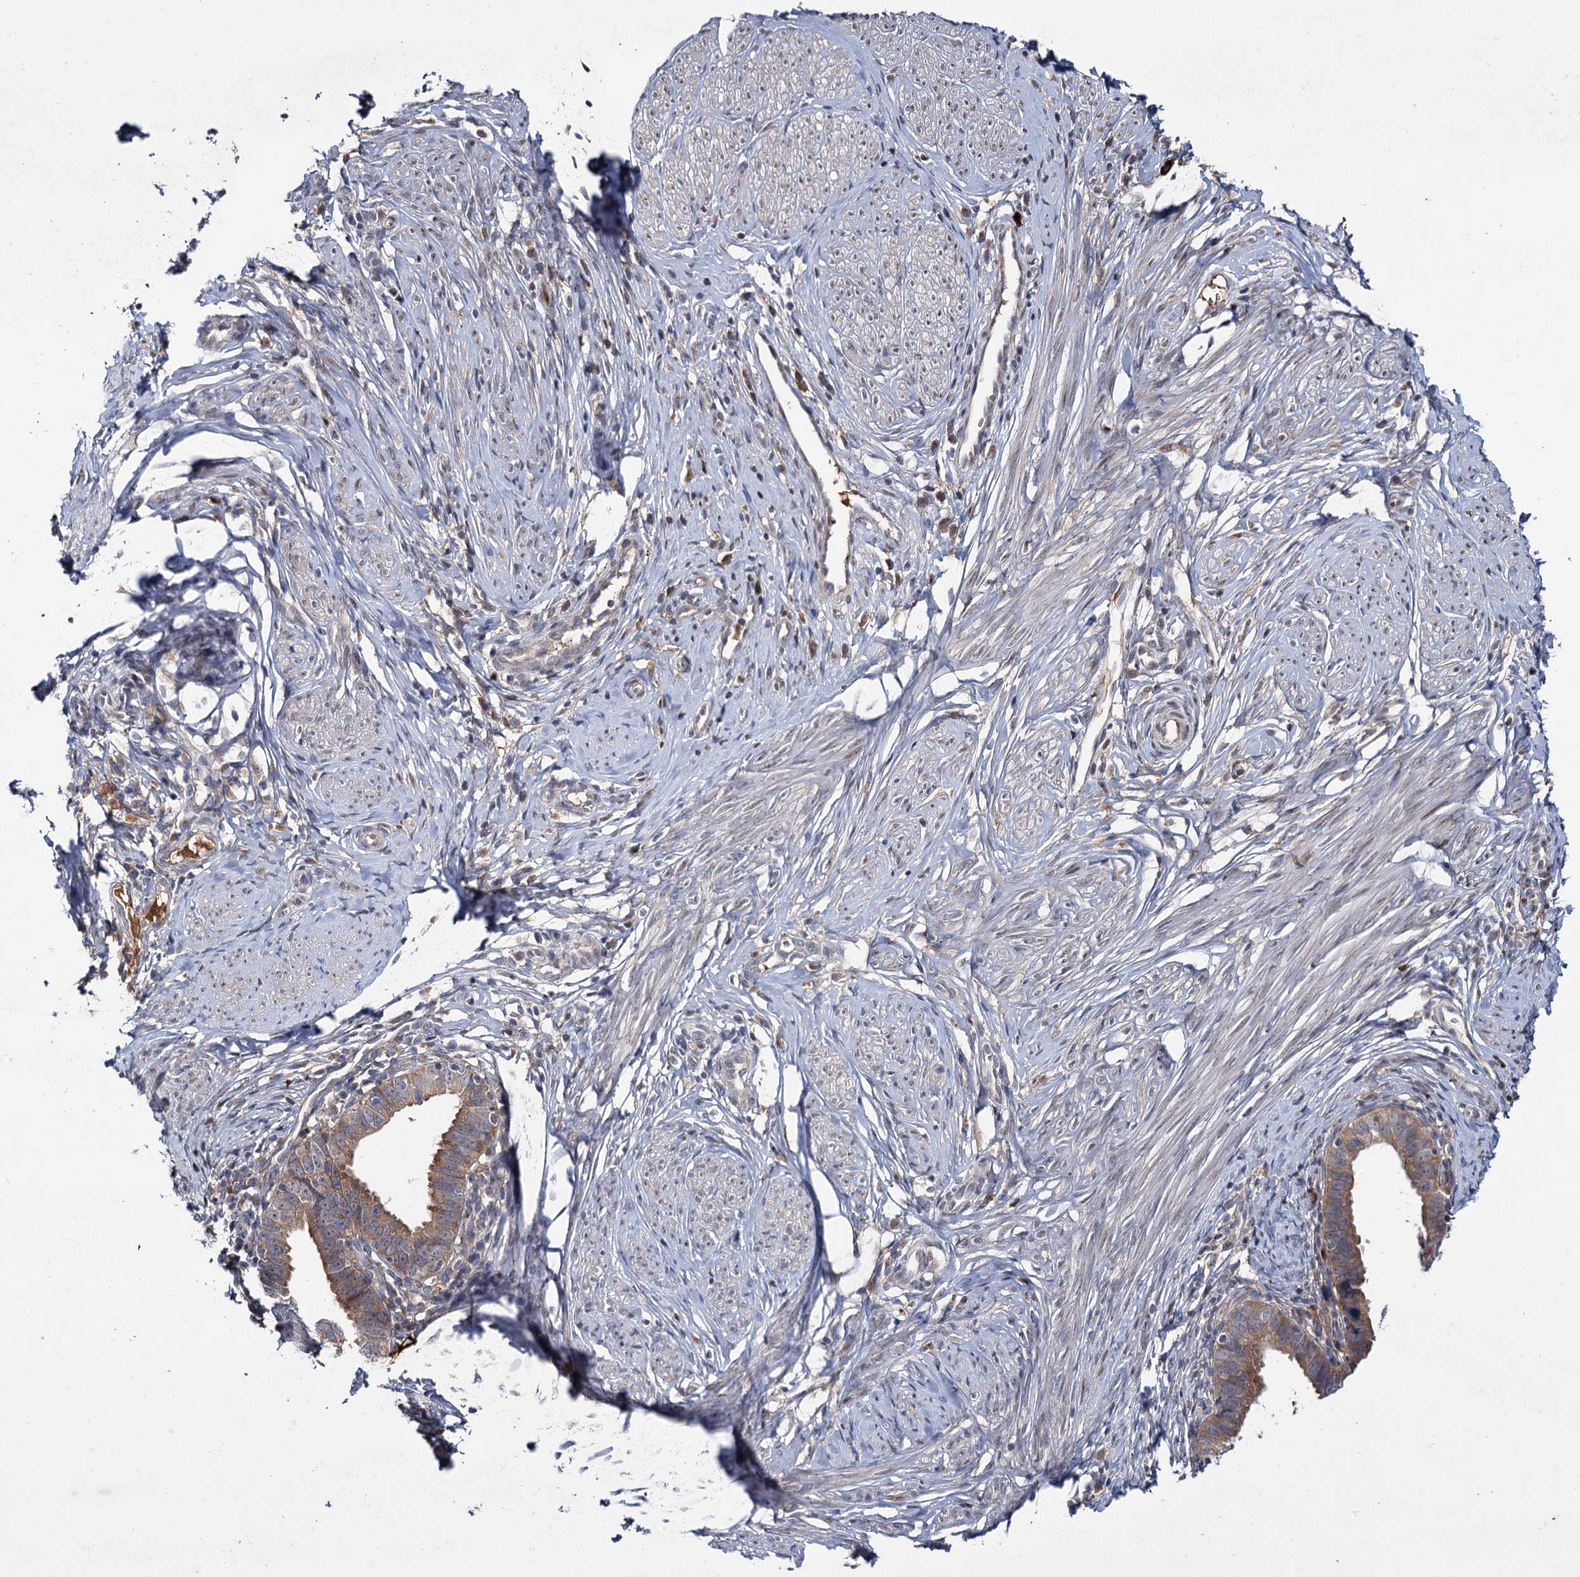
{"staining": {"intensity": "moderate", "quantity": "25%-75%", "location": "cytoplasmic/membranous"}, "tissue": "cervical cancer", "cell_type": "Tumor cells", "image_type": "cancer", "snomed": [{"axis": "morphology", "description": "Adenocarcinoma, NOS"}, {"axis": "topography", "description": "Cervix"}], "caption": "Immunohistochemical staining of human adenocarcinoma (cervical) displays moderate cytoplasmic/membranous protein staining in about 25%-75% of tumor cells.", "gene": "PTPN3", "patient": {"sex": "female", "age": 36}}